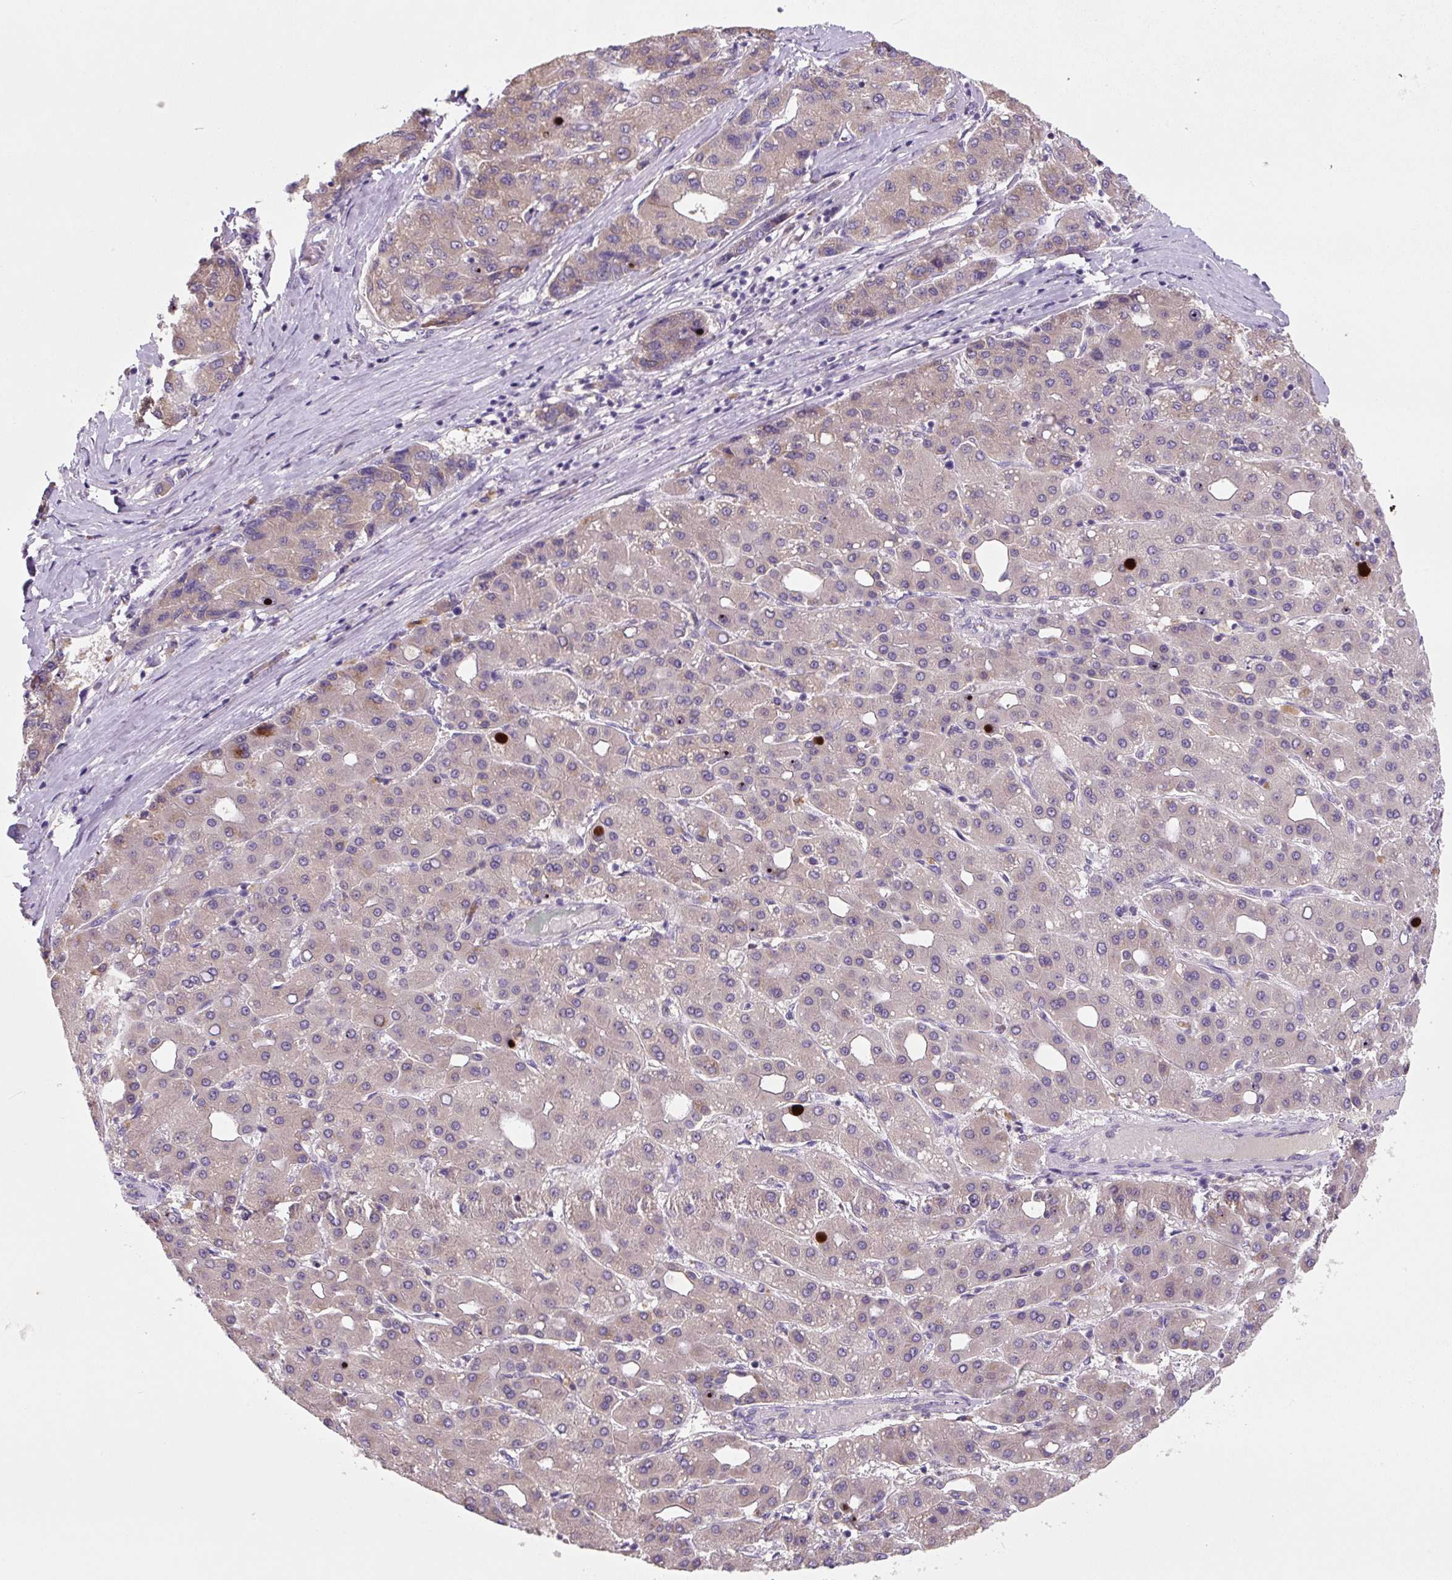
{"staining": {"intensity": "weak", "quantity": "25%-75%", "location": "cytoplasmic/membranous"}, "tissue": "liver cancer", "cell_type": "Tumor cells", "image_type": "cancer", "snomed": [{"axis": "morphology", "description": "Carcinoma, Hepatocellular, NOS"}, {"axis": "topography", "description": "Liver"}], "caption": "IHC histopathology image of liver hepatocellular carcinoma stained for a protein (brown), which exhibits low levels of weak cytoplasmic/membranous positivity in about 25%-75% of tumor cells.", "gene": "FZD5", "patient": {"sex": "male", "age": 65}}